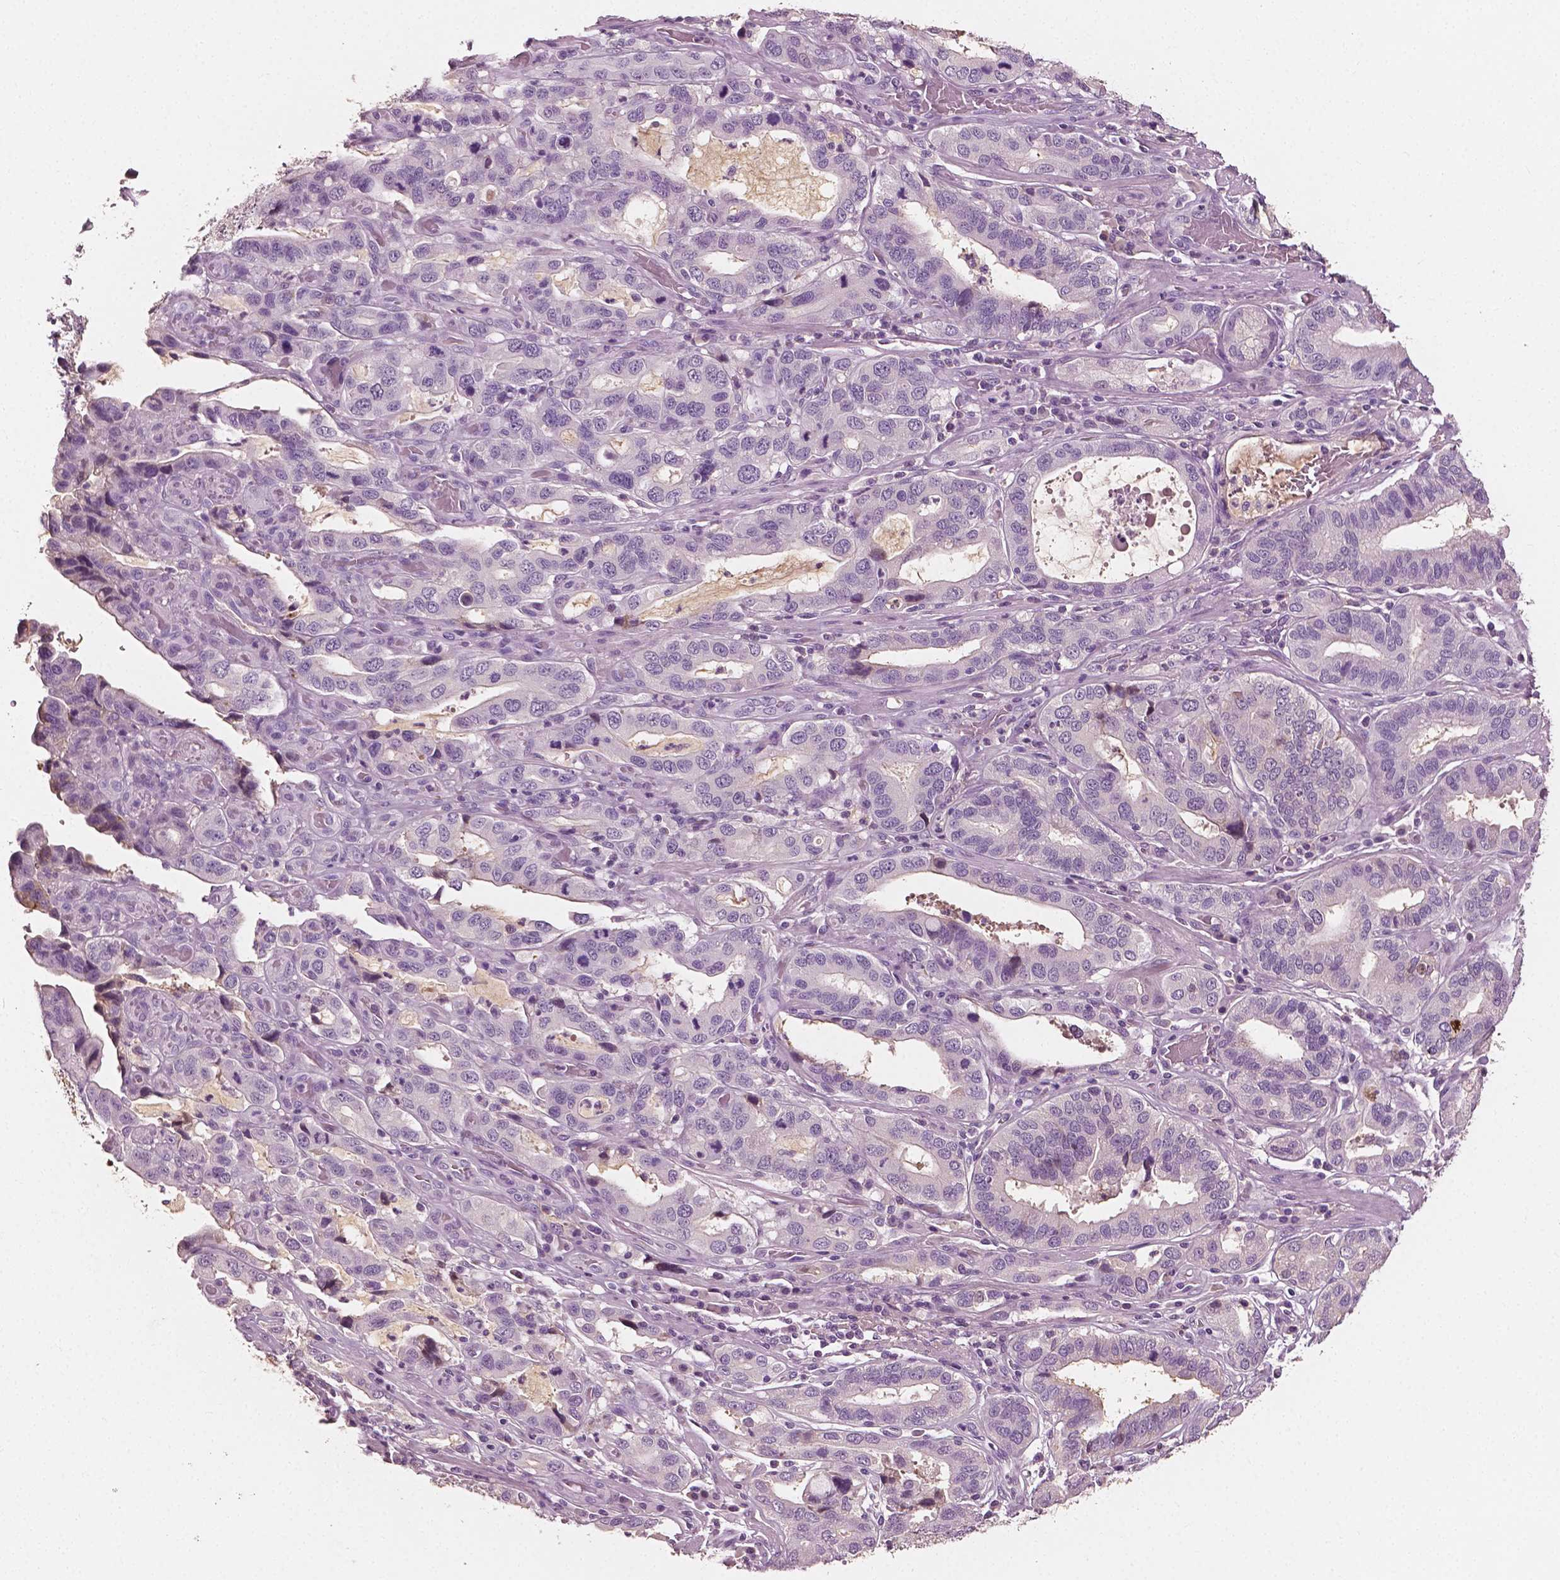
{"staining": {"intensity": "negative", "quantity": "none", "location": "none"}, "tissue": "stomach cancer", "cell_type": "Tumor cells", "image_type": "cancer", "snomed": [{"axis": "morphology", "description": "Adenocarcinoma, NOS"}, {"axis": "topography", "description": "Stomach, lower"}], "caption": "Tumor cells are negative for protein expression in human stomach cancer.", "gene": "APOA4", "patient": {"sex": "female", "age": 76}}